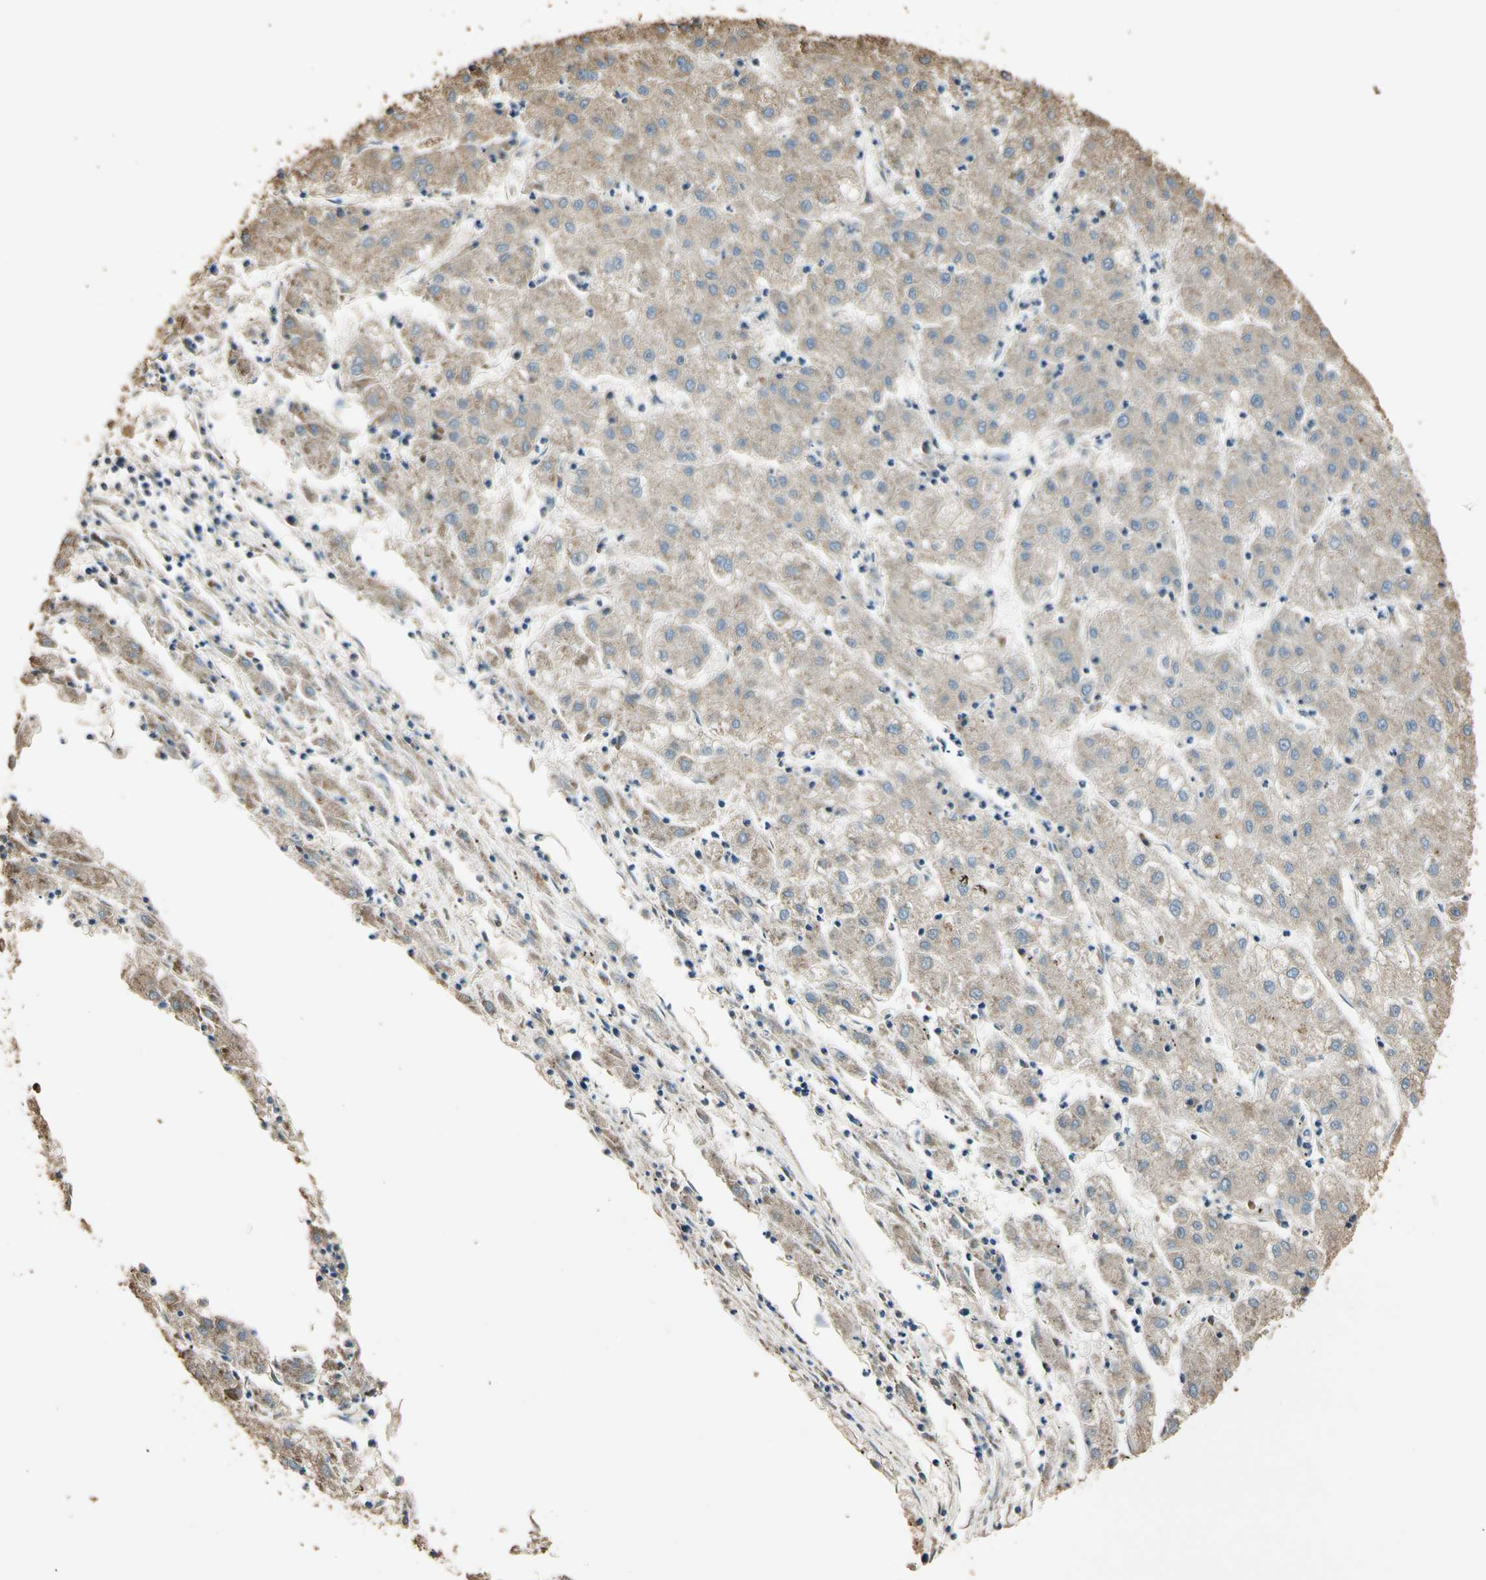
{"staining": {"intensity": "weak", "quantity": ">75%", "location": "cytoplasmic/membranous"}, "tissue": "liver cancer", "cell_type": "Tumor cells", "image_type": "cancer", "snomed": [{"axis": "morphology", "description": "Carcinoma, Hepatocellular, NOS"}, {"axis": "topography", "description": "Liver"}], "caption": "Liver hepatocellular carcinoma stained for a protein demonstrates weak cytoplasmic/membranous positivity in tumor cells.", "gene": "STX18", "patient": {"sex": "male", "age": 72}}